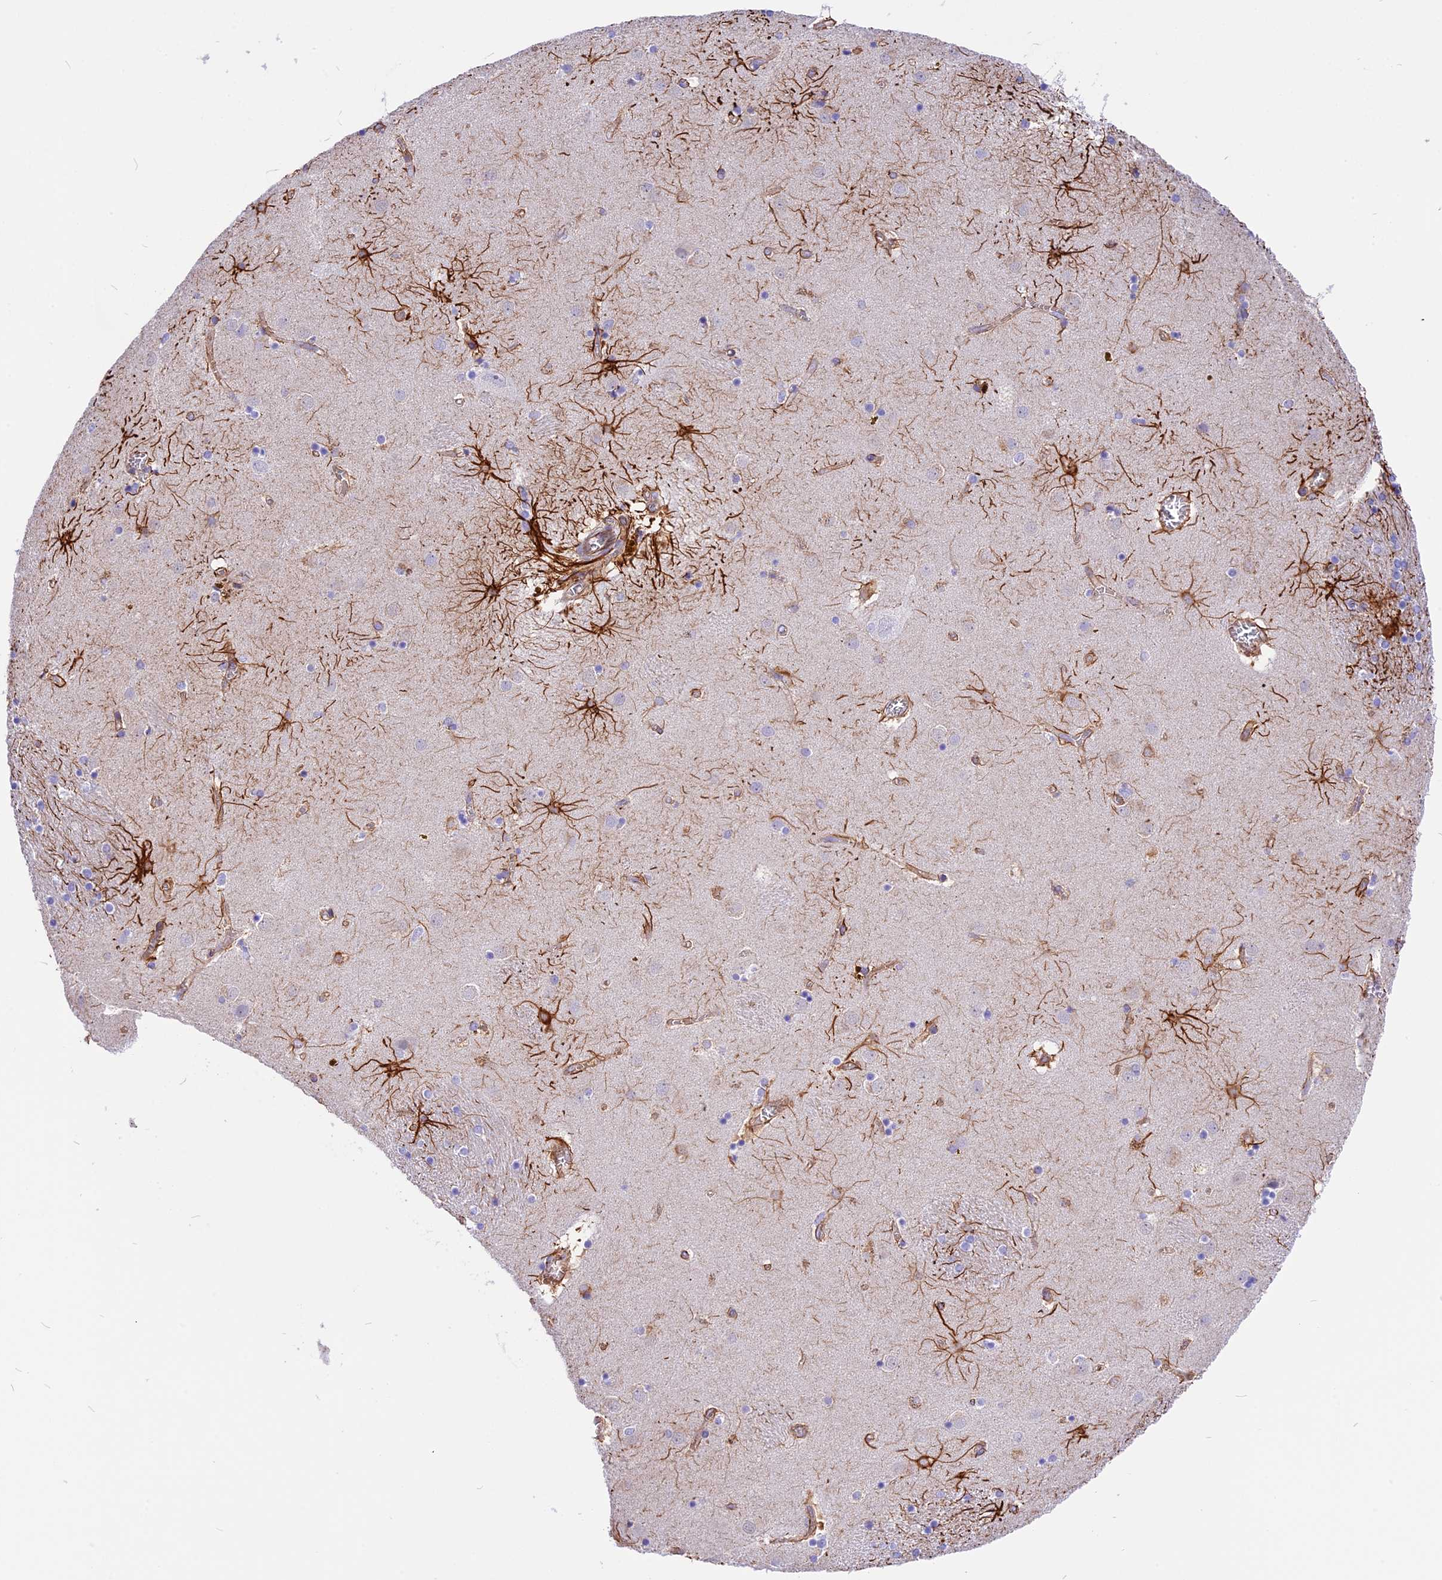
{"staining": {"intensity": "moderate", "quantity": "<25%", "location": "cytoplasmic/membranous"}, "tissue": "caudate", "cell_type": "Glial cells", "image_type": "normal", "snomed": [{"axis": "morphology", "description": "Normal tissue, NOS"}, {"axis": "topography", "description": "Lateral ventricle wall"}], "caption": "Immunohistochemical staining of benign caudate shows moderate cytoplasmic/membranous protein expression in about <25% of glial cells.", "gene": "R3HDM4", "patient": {"sex": "male", "age": 70}}